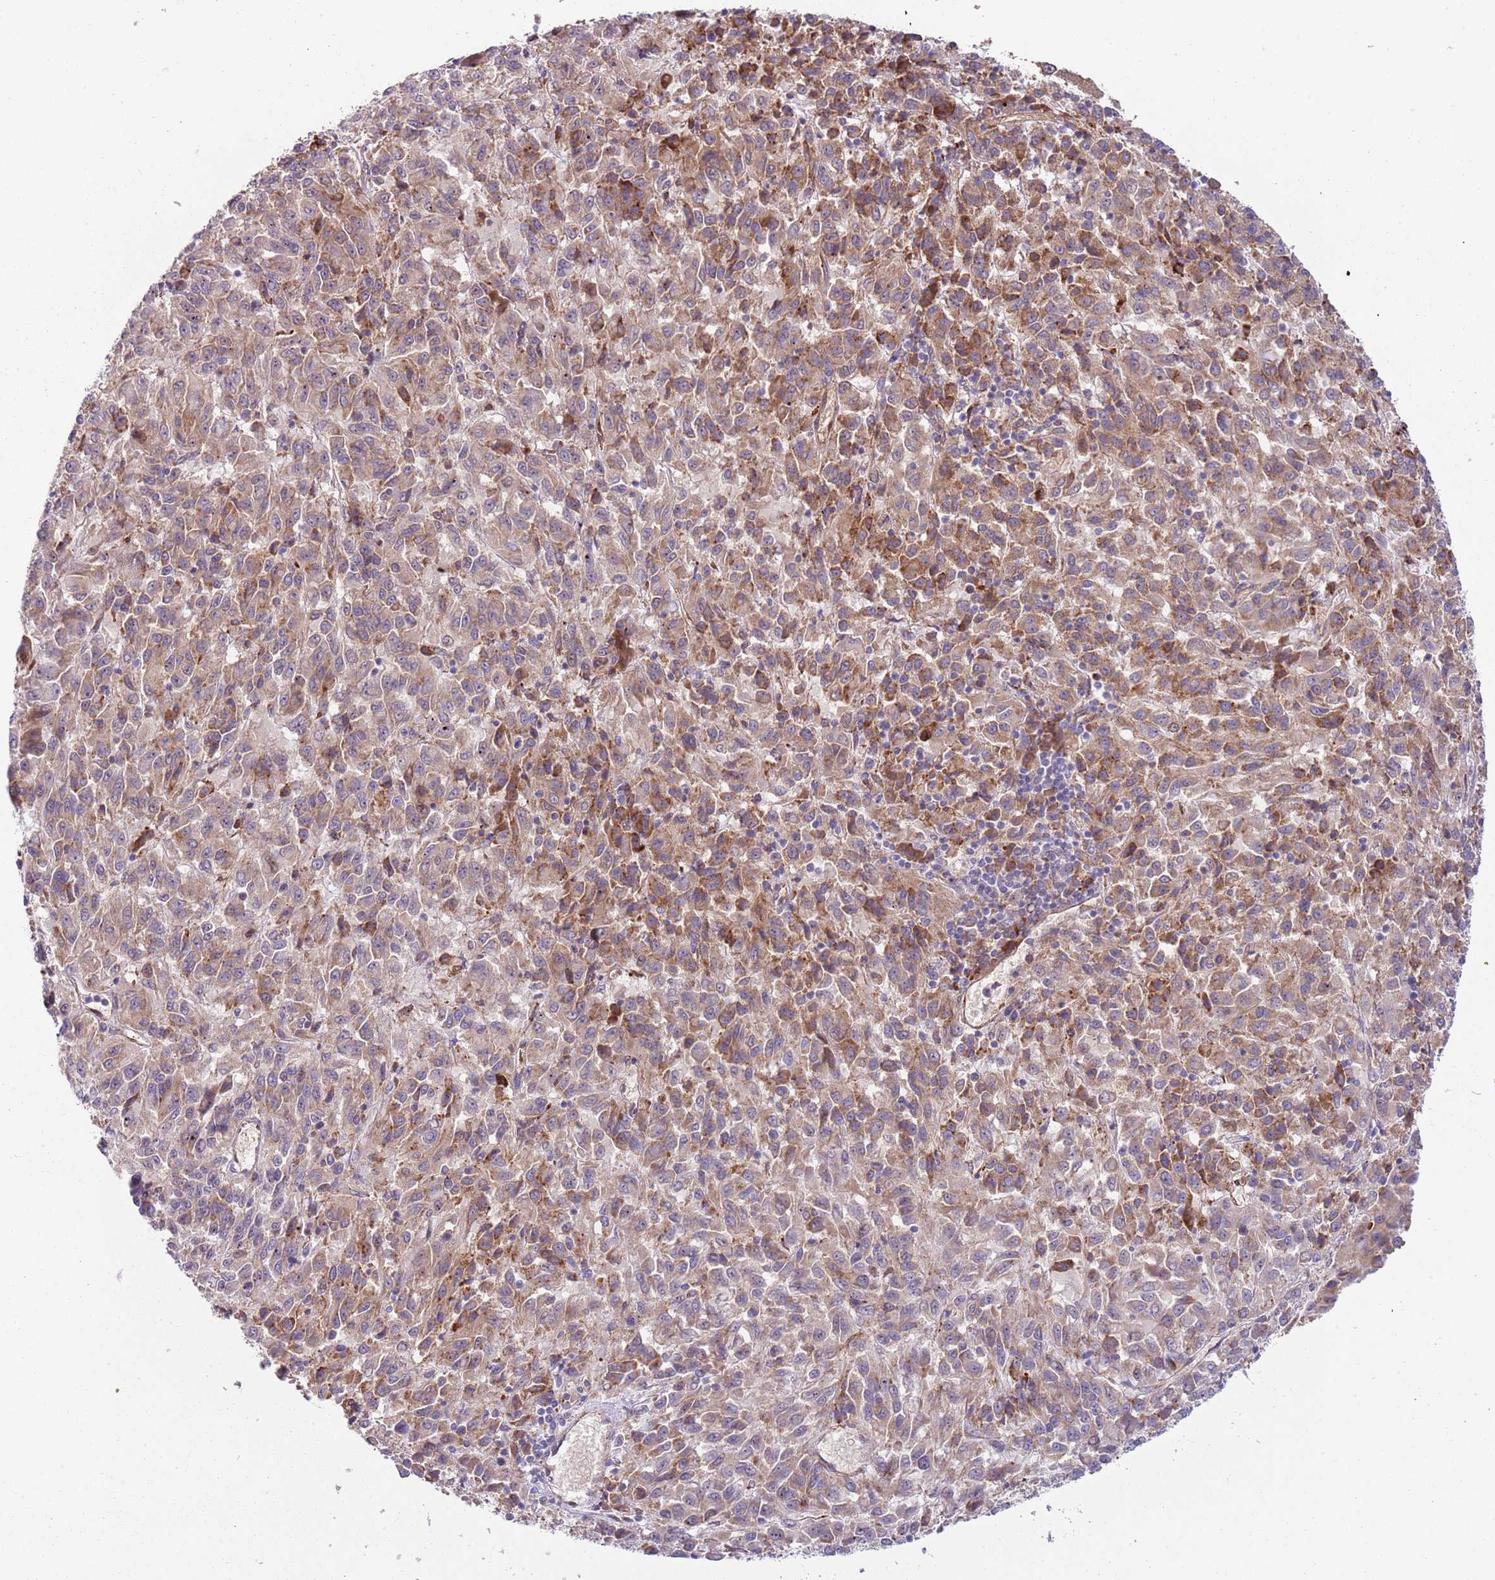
{"staining": {"intensity": "moderate", "quantity": ">75%", "location": "cytoplasmic/membranous"}, "tissue": "melanoma", "cell_type": "Tumor cells", "image_type": "cancer", "snomed": [{"axis": "morphology", "description": "Malignant melanoma, Metastatic site"}, {"axis": "topography", "description": "Lung"}], "caption": "Immunohistochemical staining of human melanoma displays medium levels of moderate cytoplasmic/membranous protein staining in about >75% of tumor cells.", "gene": "VWCE", "patient": {"sex": "male", "age": 64}}